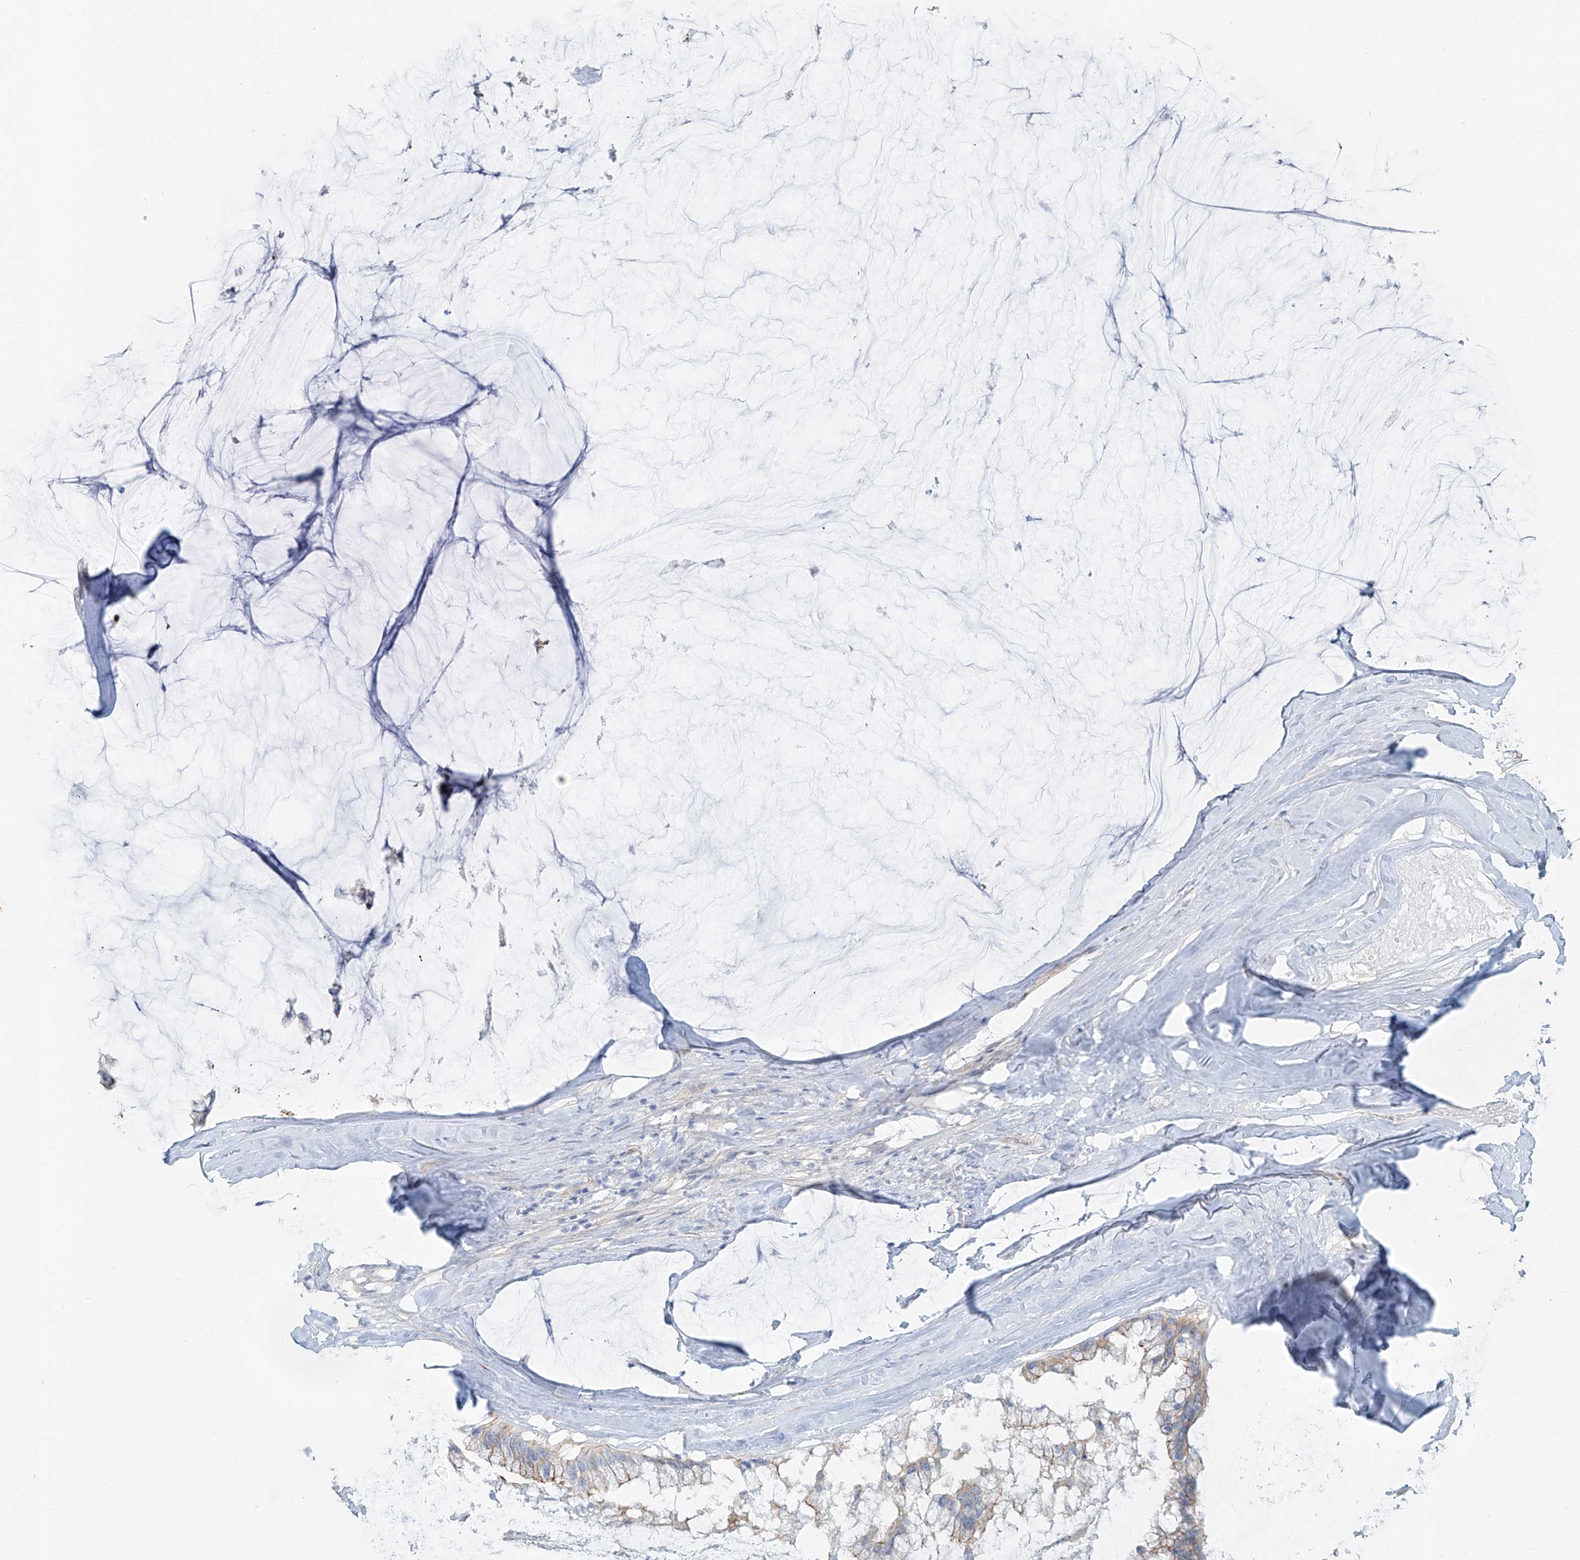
{"staining": {"intensity": "weak", "quantity": "<25%", "location": "cytoplasmic/membranous"}, "tissue": "ovarian cancer", "cell_type": "Tumor cells", "image_type": "cancer", "snomed": [{"axis": "morphology", "description": "Cystadenocarcinoma, mucinous, NOS"}, {"axis": "topography", "description": "Ovary"}], "caption": "IHC of ovarian cancer displays no expression in tumor cells.", "gene": "TUBE1", "patient": {"sex": "female", "age": 39}}